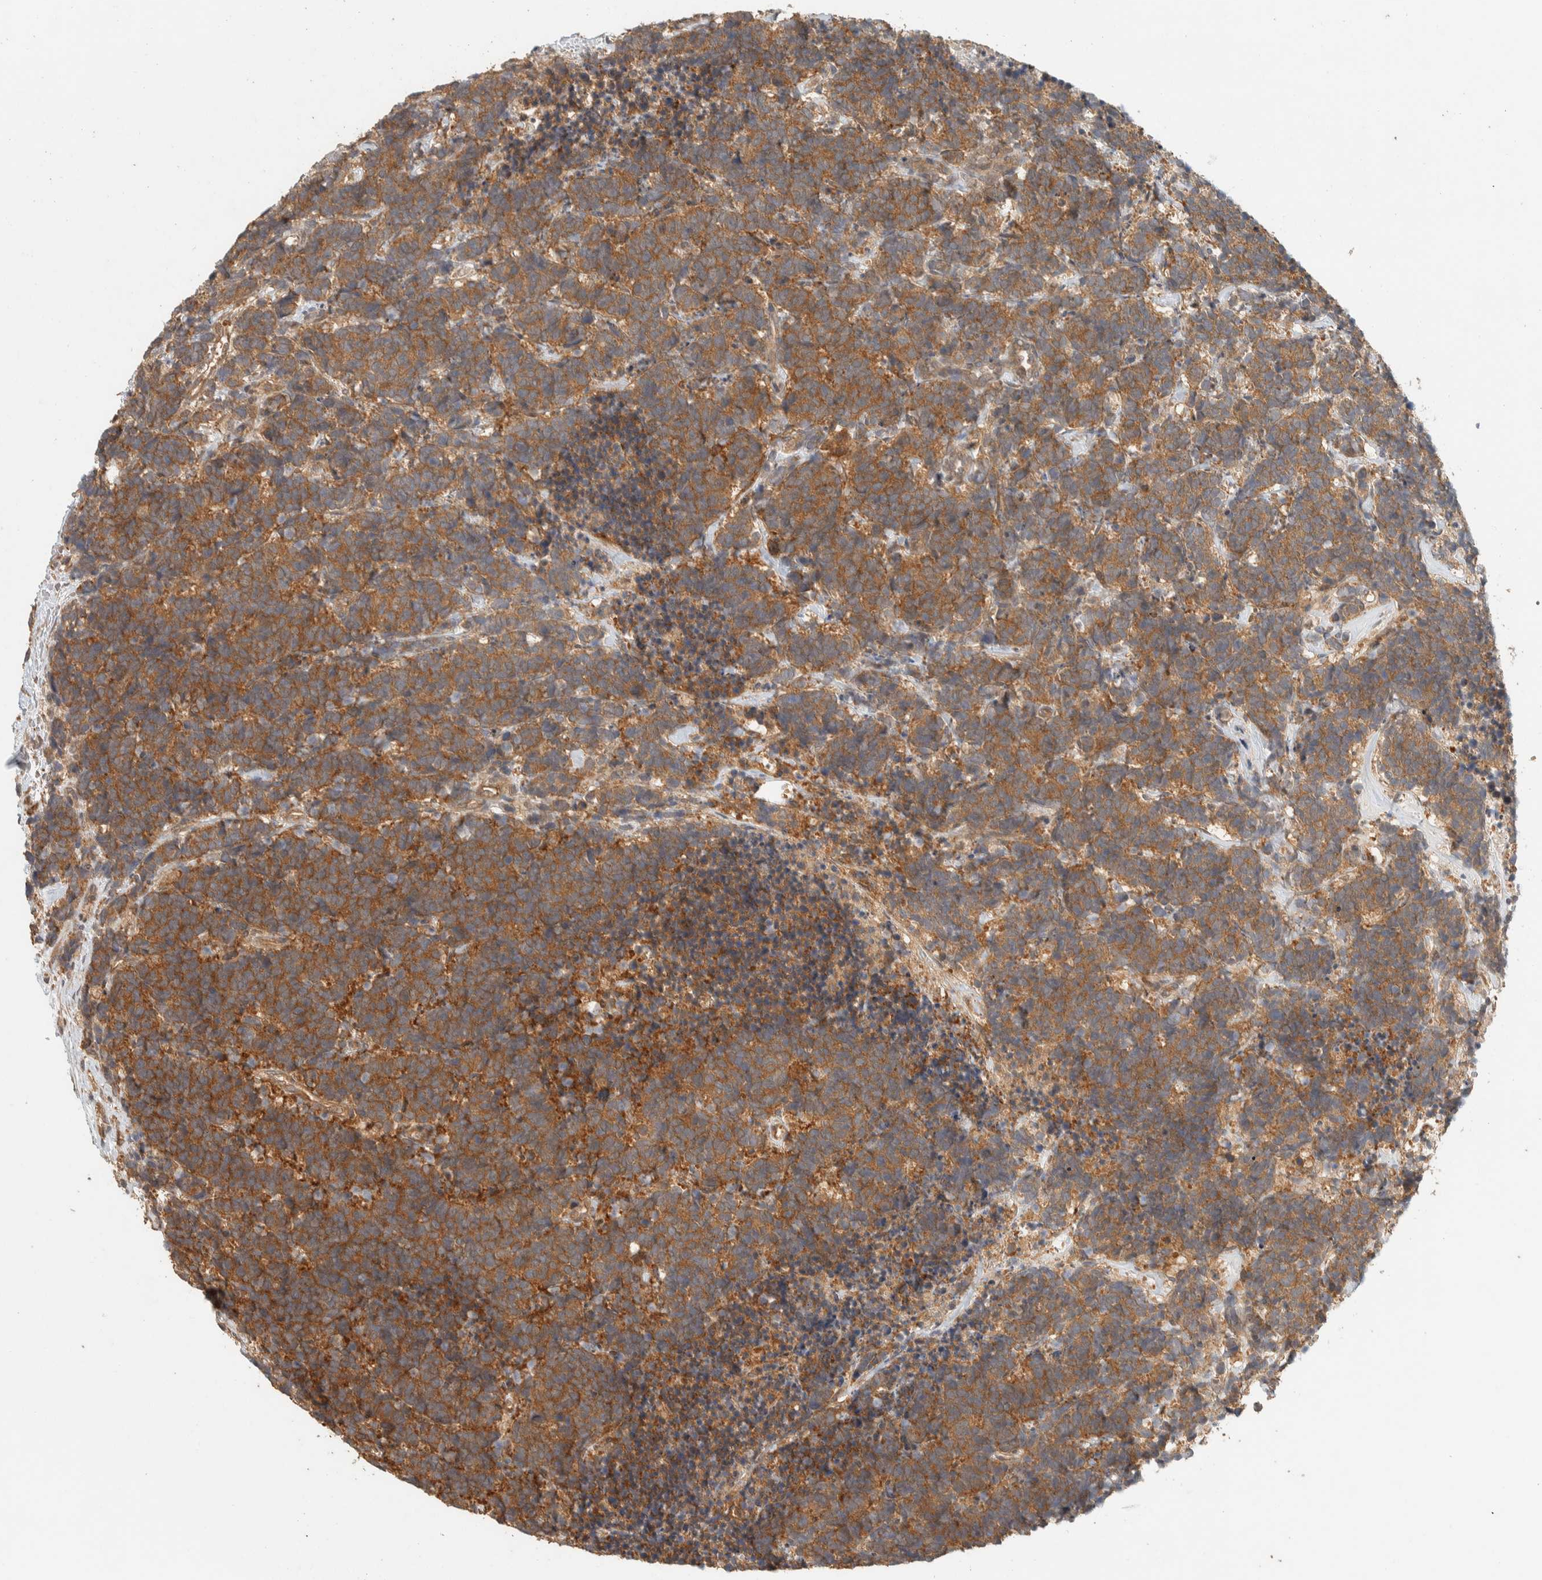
{"staining": {"intensity": "moderate", "quantity": ">75%", "location": "cytoplasmic/membranous"}, "tissue": "carcinoid", "cell_type": "Tumor cells", "image_type": "cancer", "snomed": [{"axis": "morphology", "description": "Carcinoma, NOS"}, {"axis": "morphology", "description": "Carcinoid, malignant, NOS"}, {"axis": "topography", "description": "Urinary bladder"}], "caption": "Brown immunohistochemical staining in carcinoid demonstrates moderate cytoplasmic/membranous positivity in approximately >75% of tumor cells.", "gene": "ADSS2", "patient": {"sex": "male", "age": 57}}